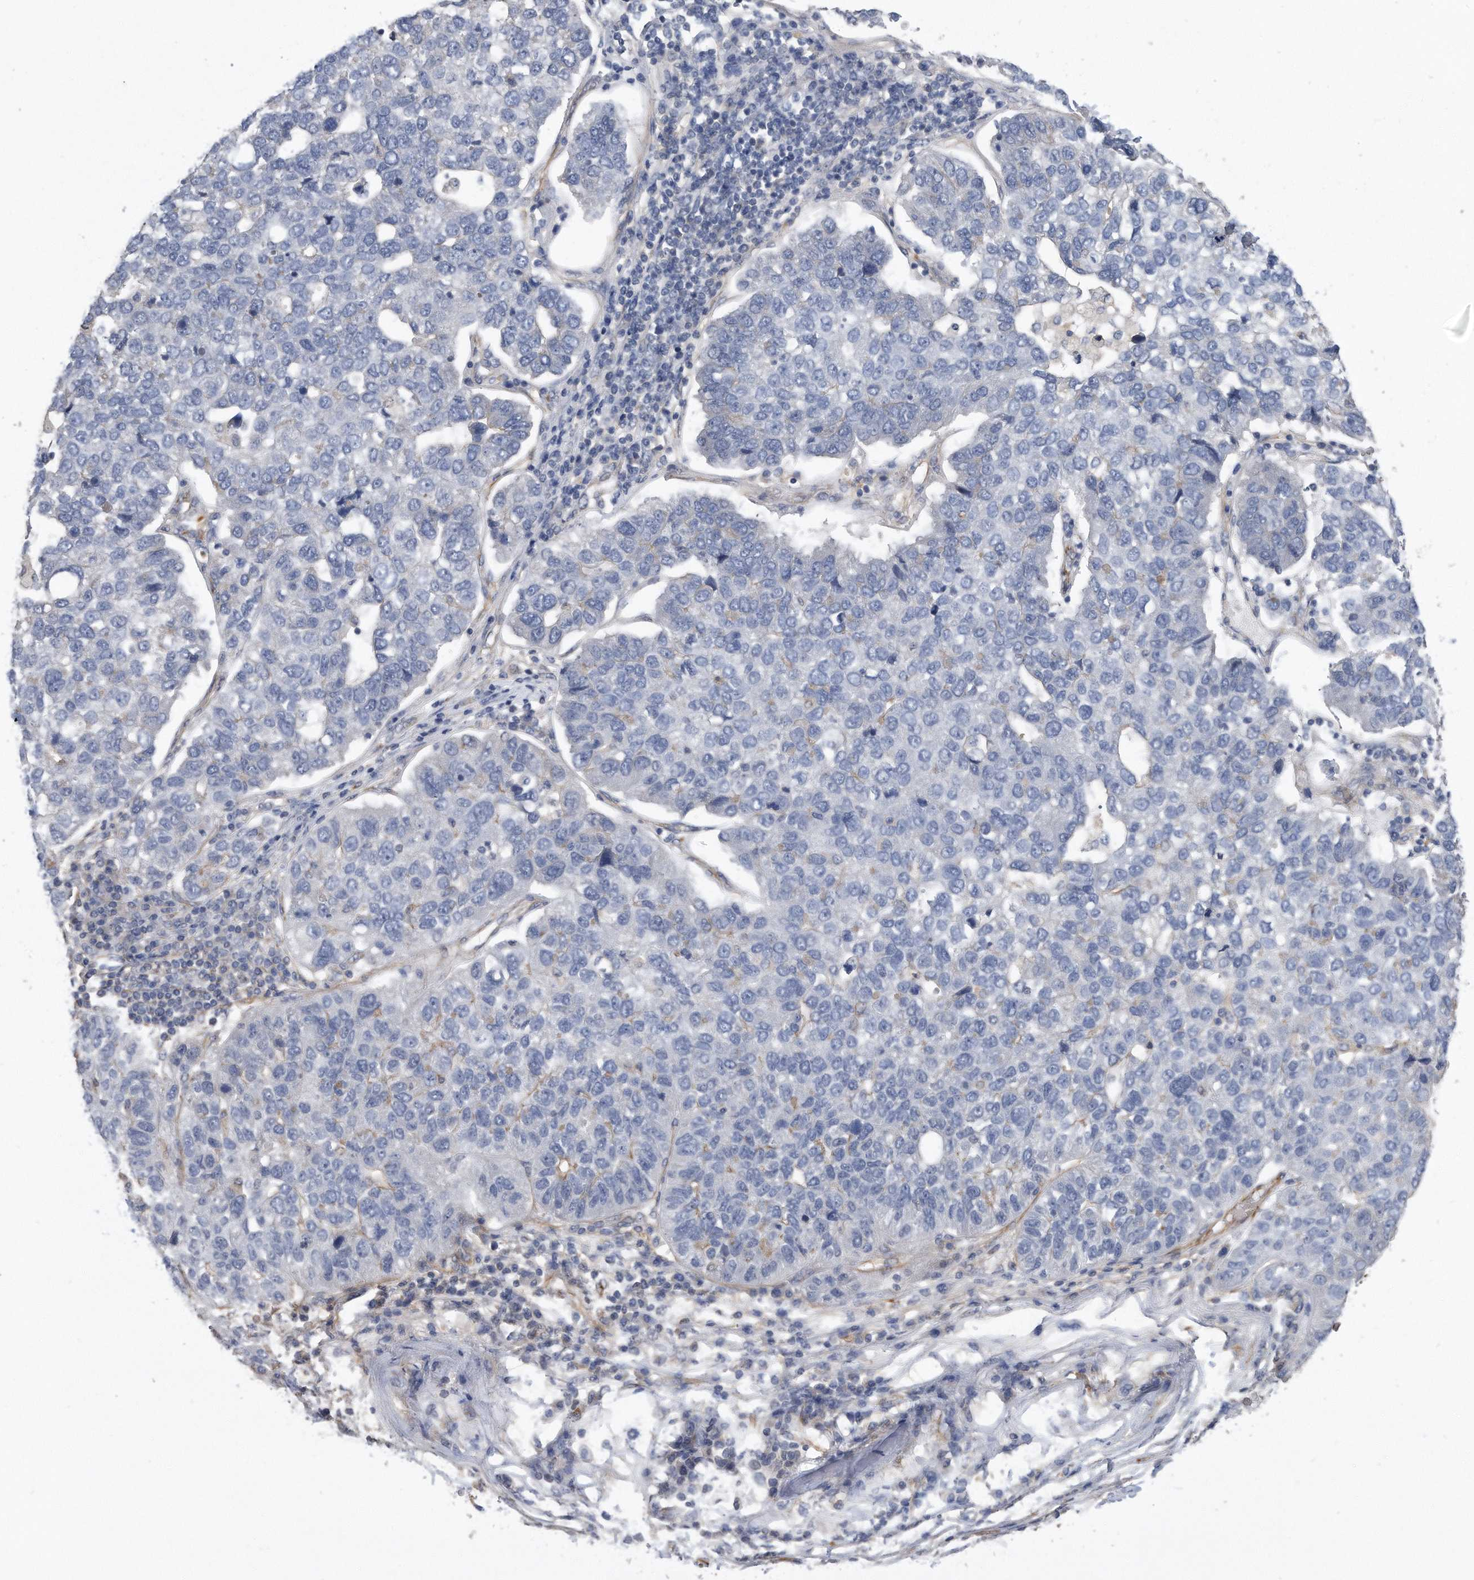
{"staining": {"intensity": "negative", "quantity": "none", "location": "none"}, "tissue": "pancreatic cancer", "cell_type": "Tumor cells", "image_type": "cancer", "snomed": [{"axis": "morphology", "description": "Adenocarcinoma, NOS"}, {"axis": "topography", "description": "Pancreas"}], "caption": "Pancreatic cancer was stained to show a protein in brown. There is no significant staining in tumor cells.", "gene": "GPC1", "patient": {"sex": "female", "age": 61}}